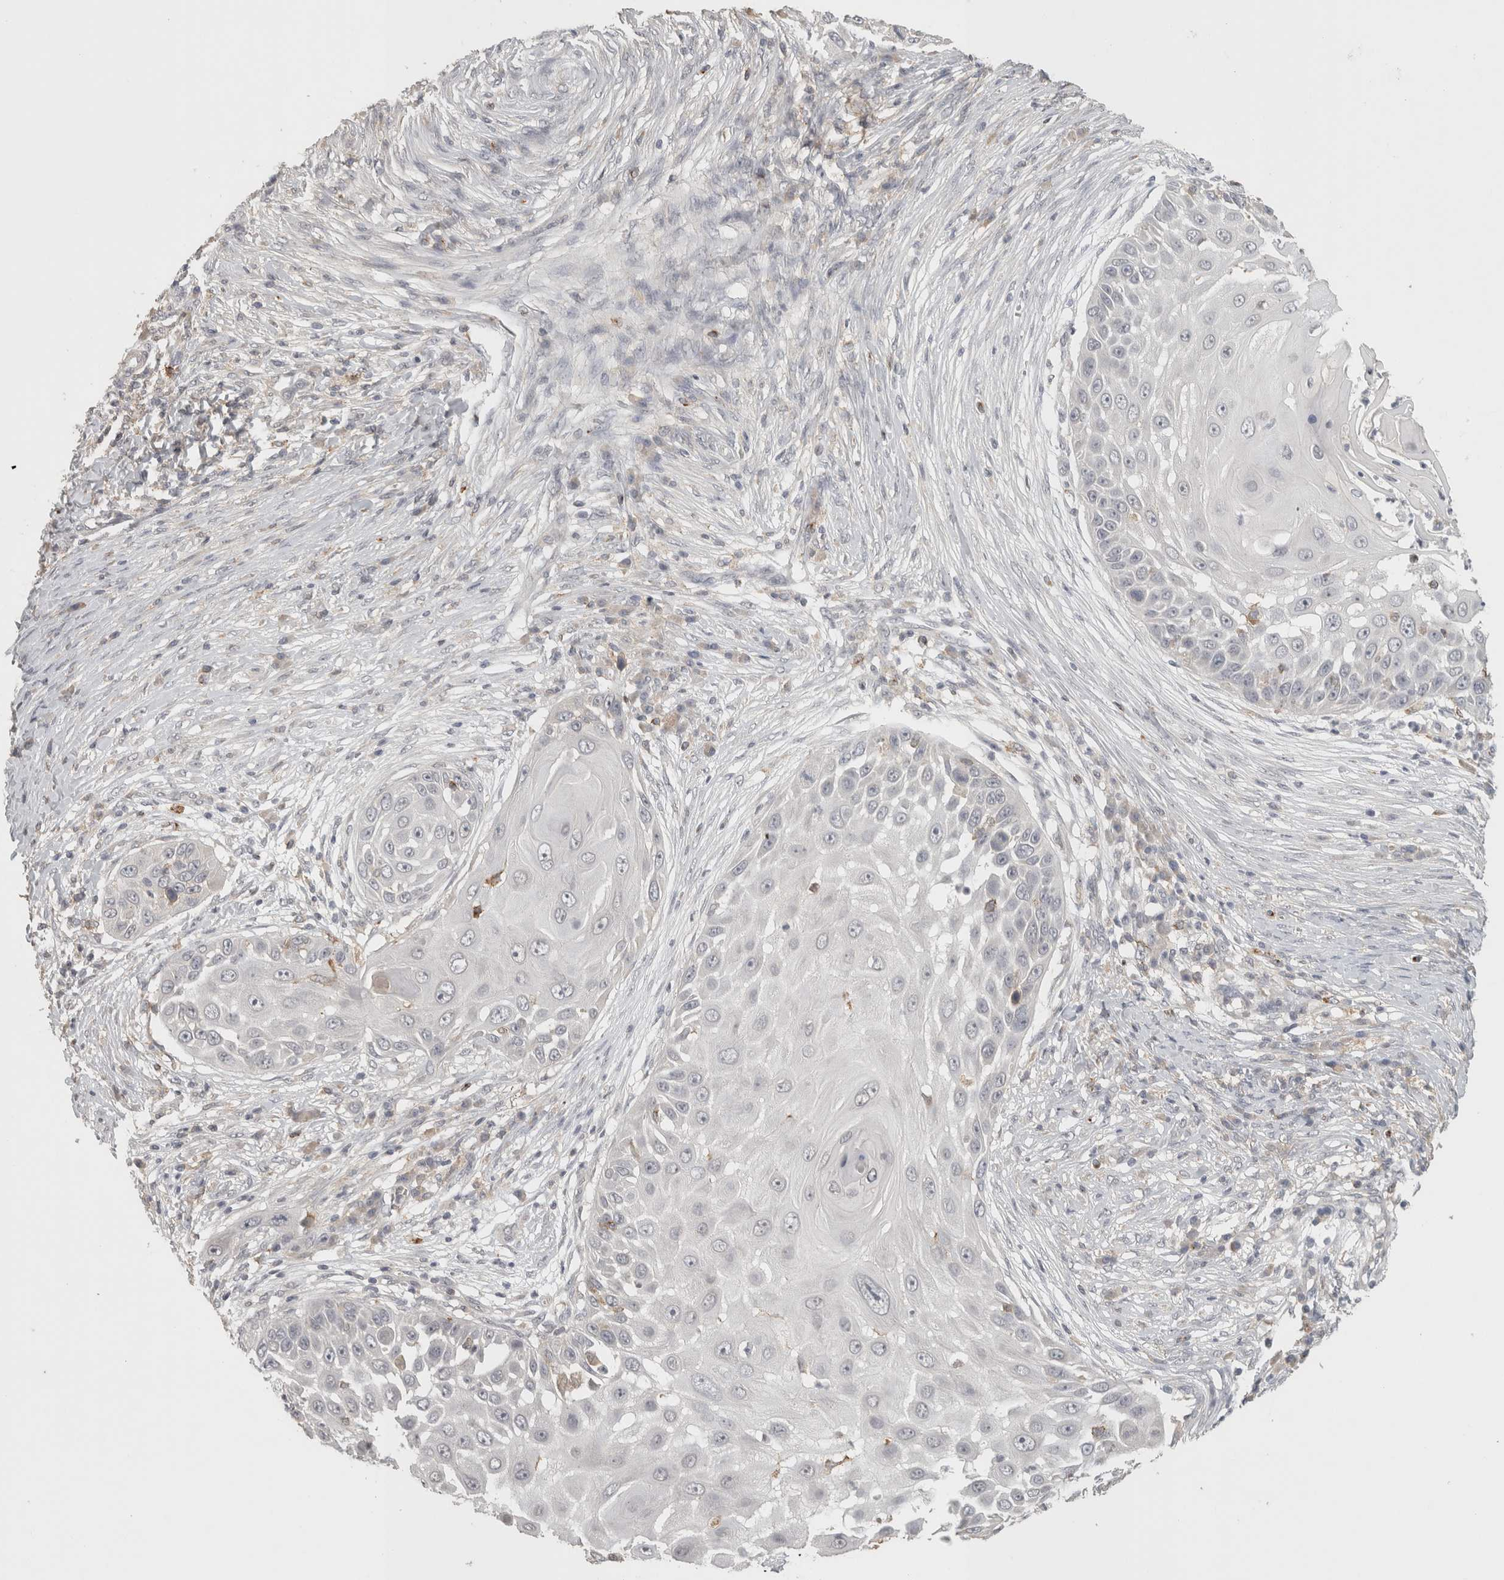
{"staining": {"intensity": "negative", "quantity": "none", "location": "none"}, "tissue": "skin cancer", "cell_type": "Tumor cells", "image_type": "cancer", "snomed": [{"axis": "morphology", "description": "Squamous cell carcinoma, NOS"}, {"axis": "topography", "description": "Skin"}], "caption": "The photomicrograph shows no significant staining in tumor cells of skin squamous cell carcinoma.", "gene": "HAVCR2", "patient": {"sex": "female", "age": 44}}